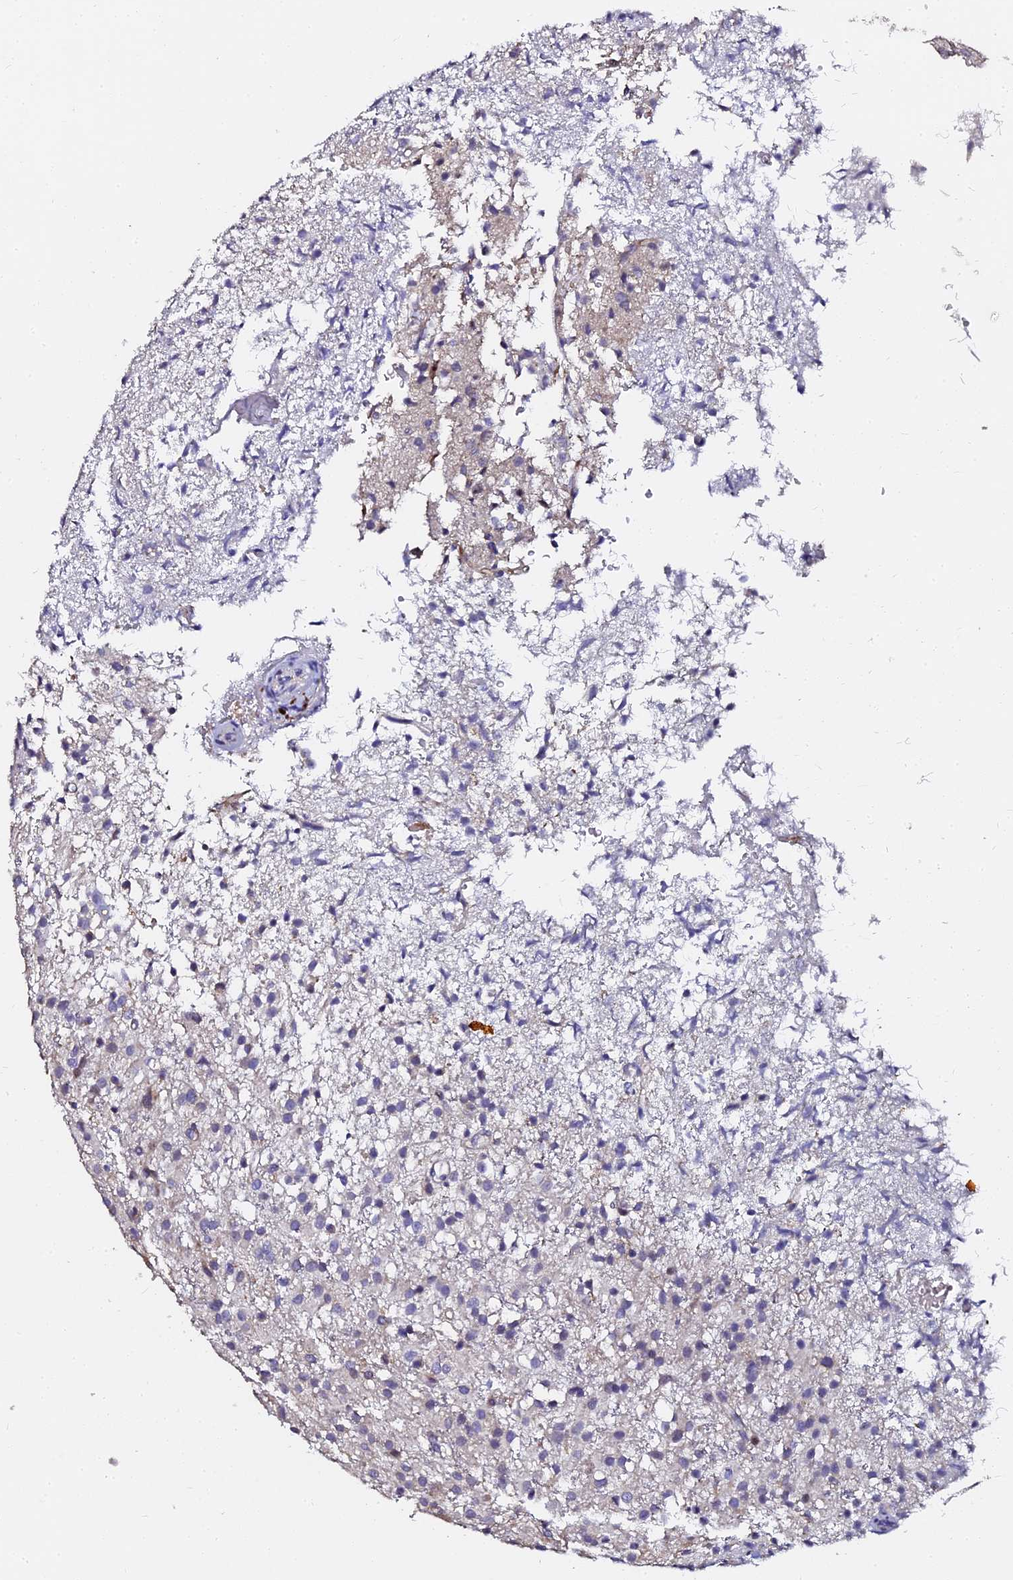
{"staining": {"intensity": "negative", "quantity": "none", "location": "none"}, "tissue": "glioma", "cell_type": "Tumor cells", "image_type": "cancer", "snomed": [{"axis": "morphology", "description": "Glioma, malignant, High grade"}, {"axis": "topography", "description": "Brain"}], "caption": "DAB immunohistochemical staining of human glioma shows no significant staining in tumor cells.", "gene": "GPN3", "patient": {"sex": "female", "age": 59}}